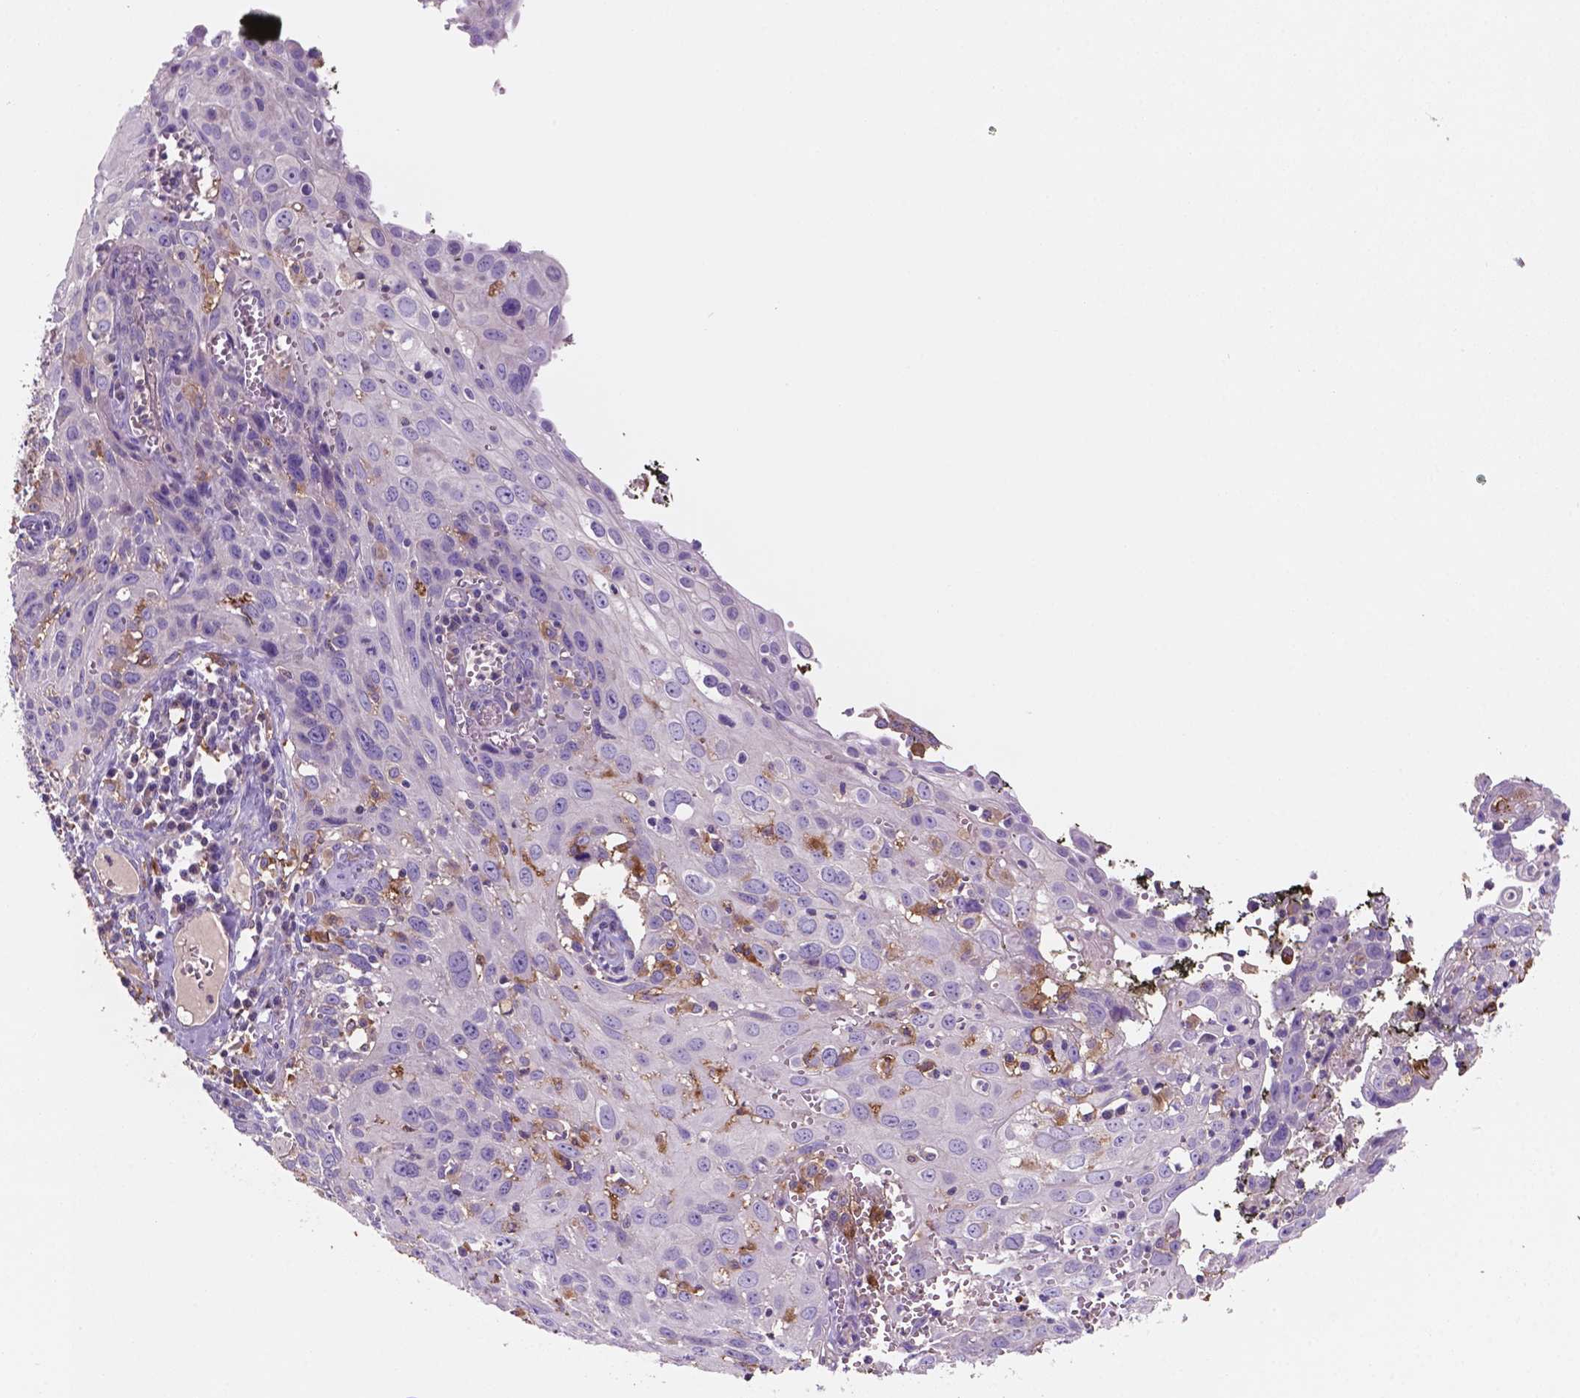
{"staining": {"intensity": "negative", "quantity": "none", "location": "none"}, "tissue": "cervical cancer", "cell_type": "Tumor cells", "image_type": "cancer", "snomed": [{"axis": "morphology", "description": "Squamous cell carcinoma, NOS"}, {"axis": "topography", "description": "Cervix"}], "caption": "The photomicrograph shows no staining of tumor cells in cervical squamous cell carcinoma. Brightfield microscopy of immunohistochemistry stained with DAB (brown) and hematoxylin (blue), captured at high magnification.", "gene": "MKRN2OS", "patient": {"sex": "female", "age": 38}}